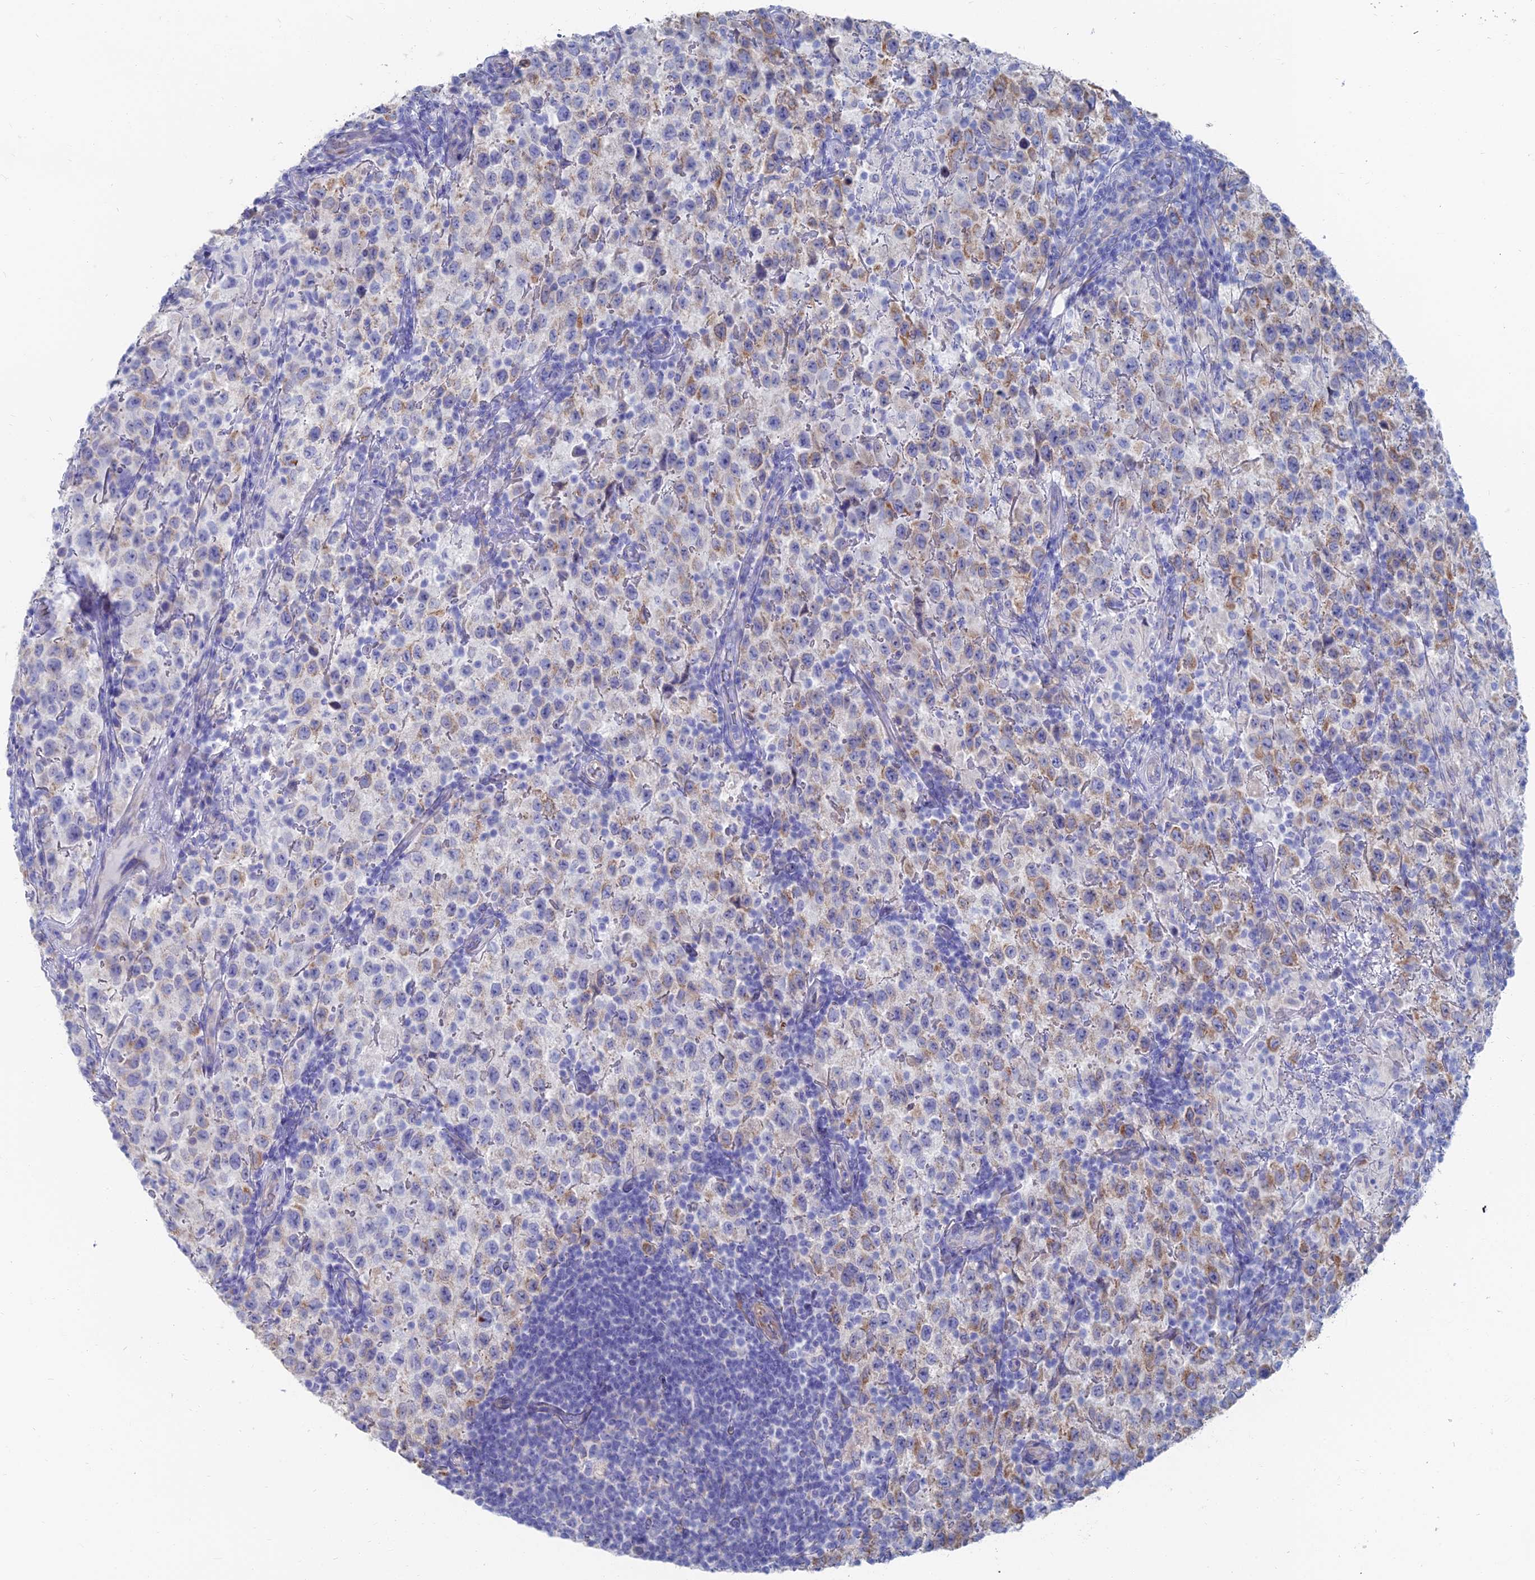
{"staining": {"intensity": "moderate", "quantity": "25%-75%", "location": "cytoplasmic/membranous"}, "tissue": "testis cancer", "cell_type": "Tumor cells", "image_type": "cancer", "snomed": [{"axis": "morphology", "description": "Seminoma, NOS"}, {"axis": "morphology", "description": "Carcinoma, Embryonal, NOS"}, {"axis": "topography", "description": "Testis"}], "caption": "Approximately 25%-75% of tumor cells in embryonal carcinoma (testis) show moderate cytoplasmic/membranous protein positivity as visualized by brown immunohistochemical staining.", "gene": "TNNT3", "patient": {"sex": "male", "age": 41}}